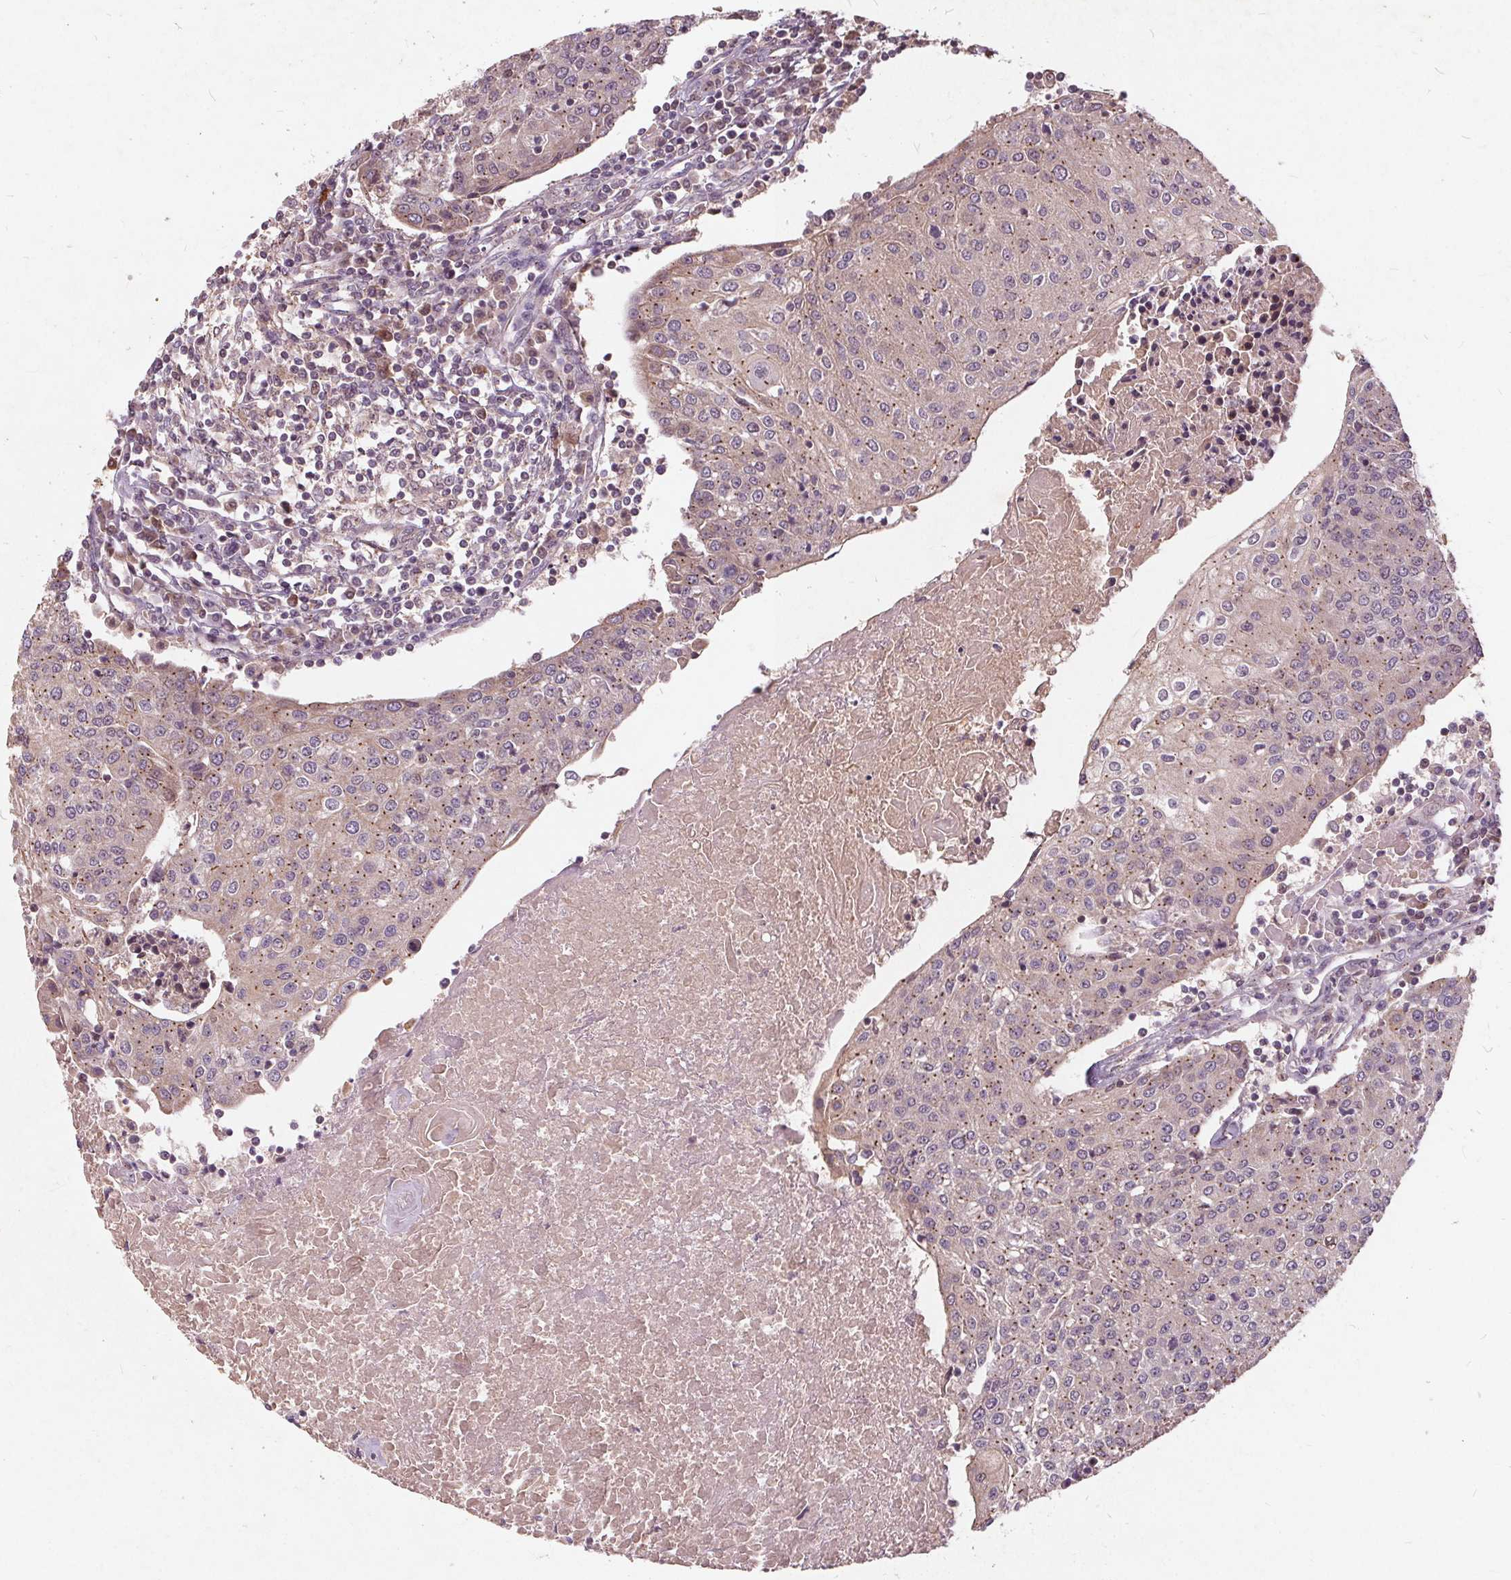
{"staining": {"intensity": "weak", "quantity": "<25%", "location": "cytoplasmic/membranous"}, "tissue": "urothelial cancer", "cell_type": "Tumor cells", "image_type": "cancer", "snomed": [{"axis": "morphology", "description": "Urothelial carcinoma, High grade"}, {"axis": "topography", "description": "Urinary bladder"}], "caption": "IHC histopathology image of human urothelial carcinoma (high-grade) stained for a protein (brown), which shows no staining in tumor cells.", "gene": "CSNK1G2", "patient": {"sex": "female", "age": 85}}